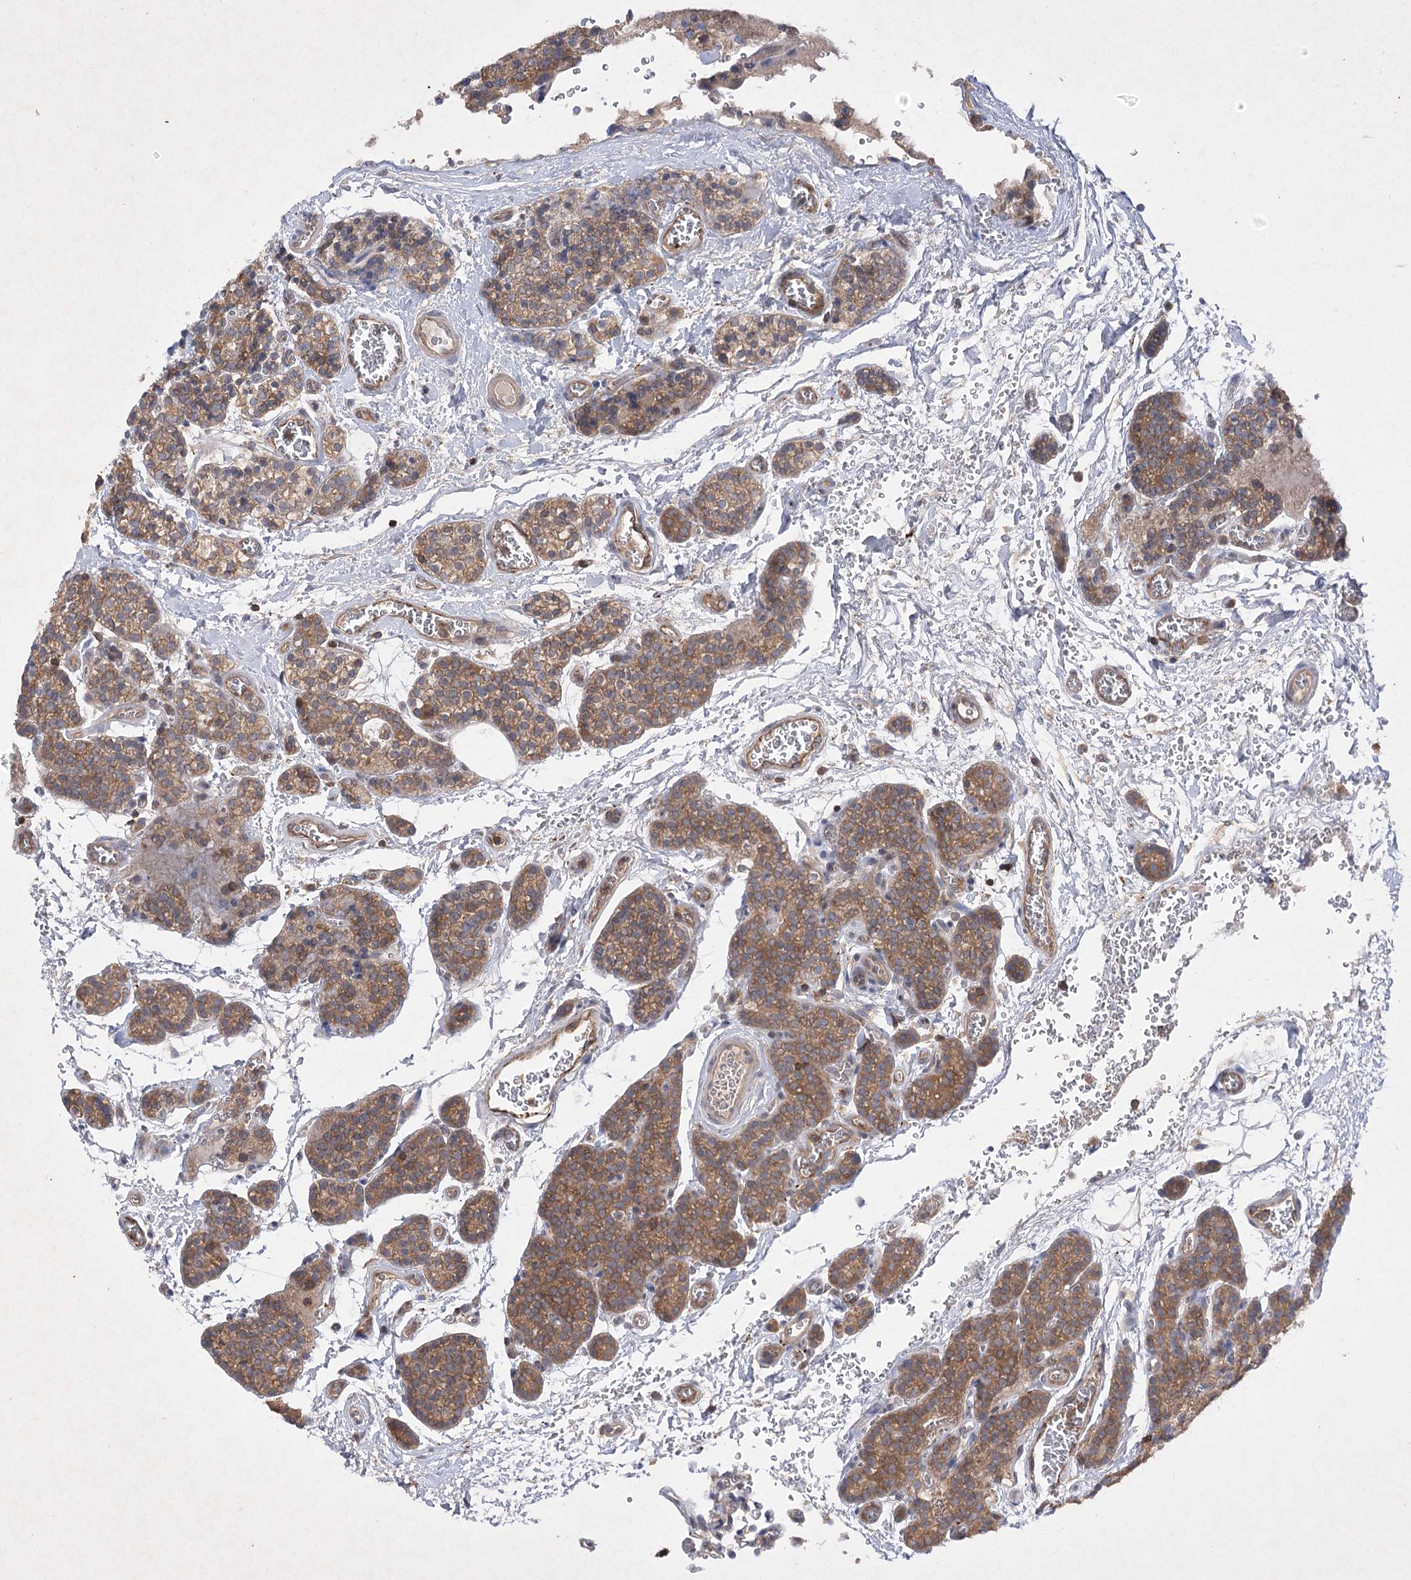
{"staining": {"intensity": "moderate", "quantity": ">75%", "location": "cytoplasmic/membranous"}, "tissue": "parathyroid gland", "cell_type": "Glandular cells", "image_type": "normal", "snomed": [{"axis": "morphology", "description": "Normal tissue, NOS"}, {"axis": "topography", "description": "Parathyroid gland"}], "caption": "High-magnification brightfield microscopy of benign parathyroid gland stained with DAB (brown) and counterstained with hematoxylin (blue). glandular cells exhibit moderate cytoplasmic/membranous expression is appreciated in approximately>75% of cells. The staining is performed using DAB brown chromogen to label protein expression. The nuclei are counter-stained blue using hematoxylin.", "gene": "BCR", "patient": {"sex": "female", "age": 64}}